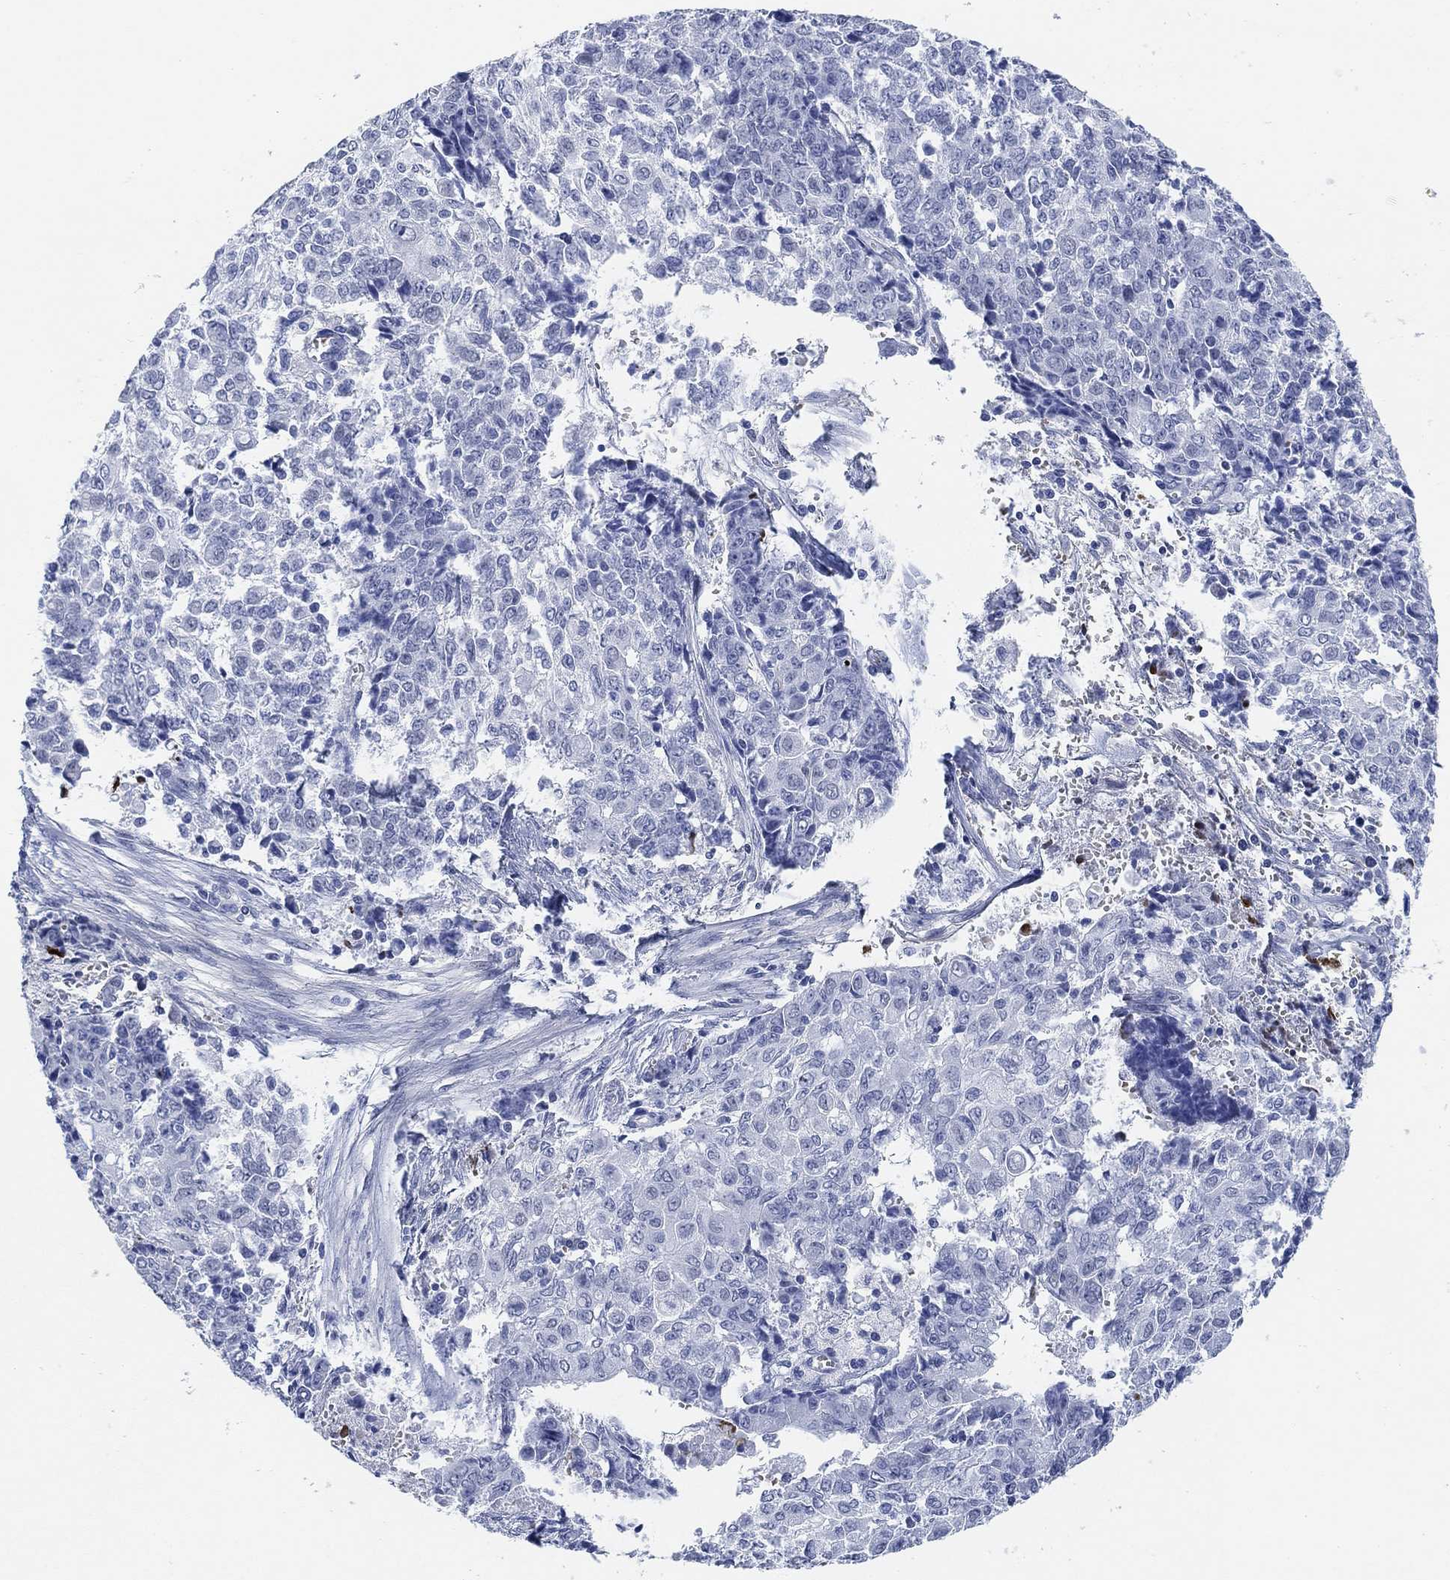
{"staining": {"intensity": "negative", "quantity": "none", "location": "none"}, "tissue": "ovarian cancer", "cell_type": "Tumor cells", "image_type": "cancer", "snomed": [{"axis": "morphology", "description": "Carcinoma, endometroid"}, {"axis": "topography", "description": "Ovary"}], "caption": "Tumor cells show no significant protein expression in ovarian cancer. Brightfield microscopy of IHC stained with DAB (3,3'-diaminobenzidine) (brown) and hematoxylin (blue), captured at high magnification.", "gene": "PAX6", "patient": {"sex": "female", "age": 42}}